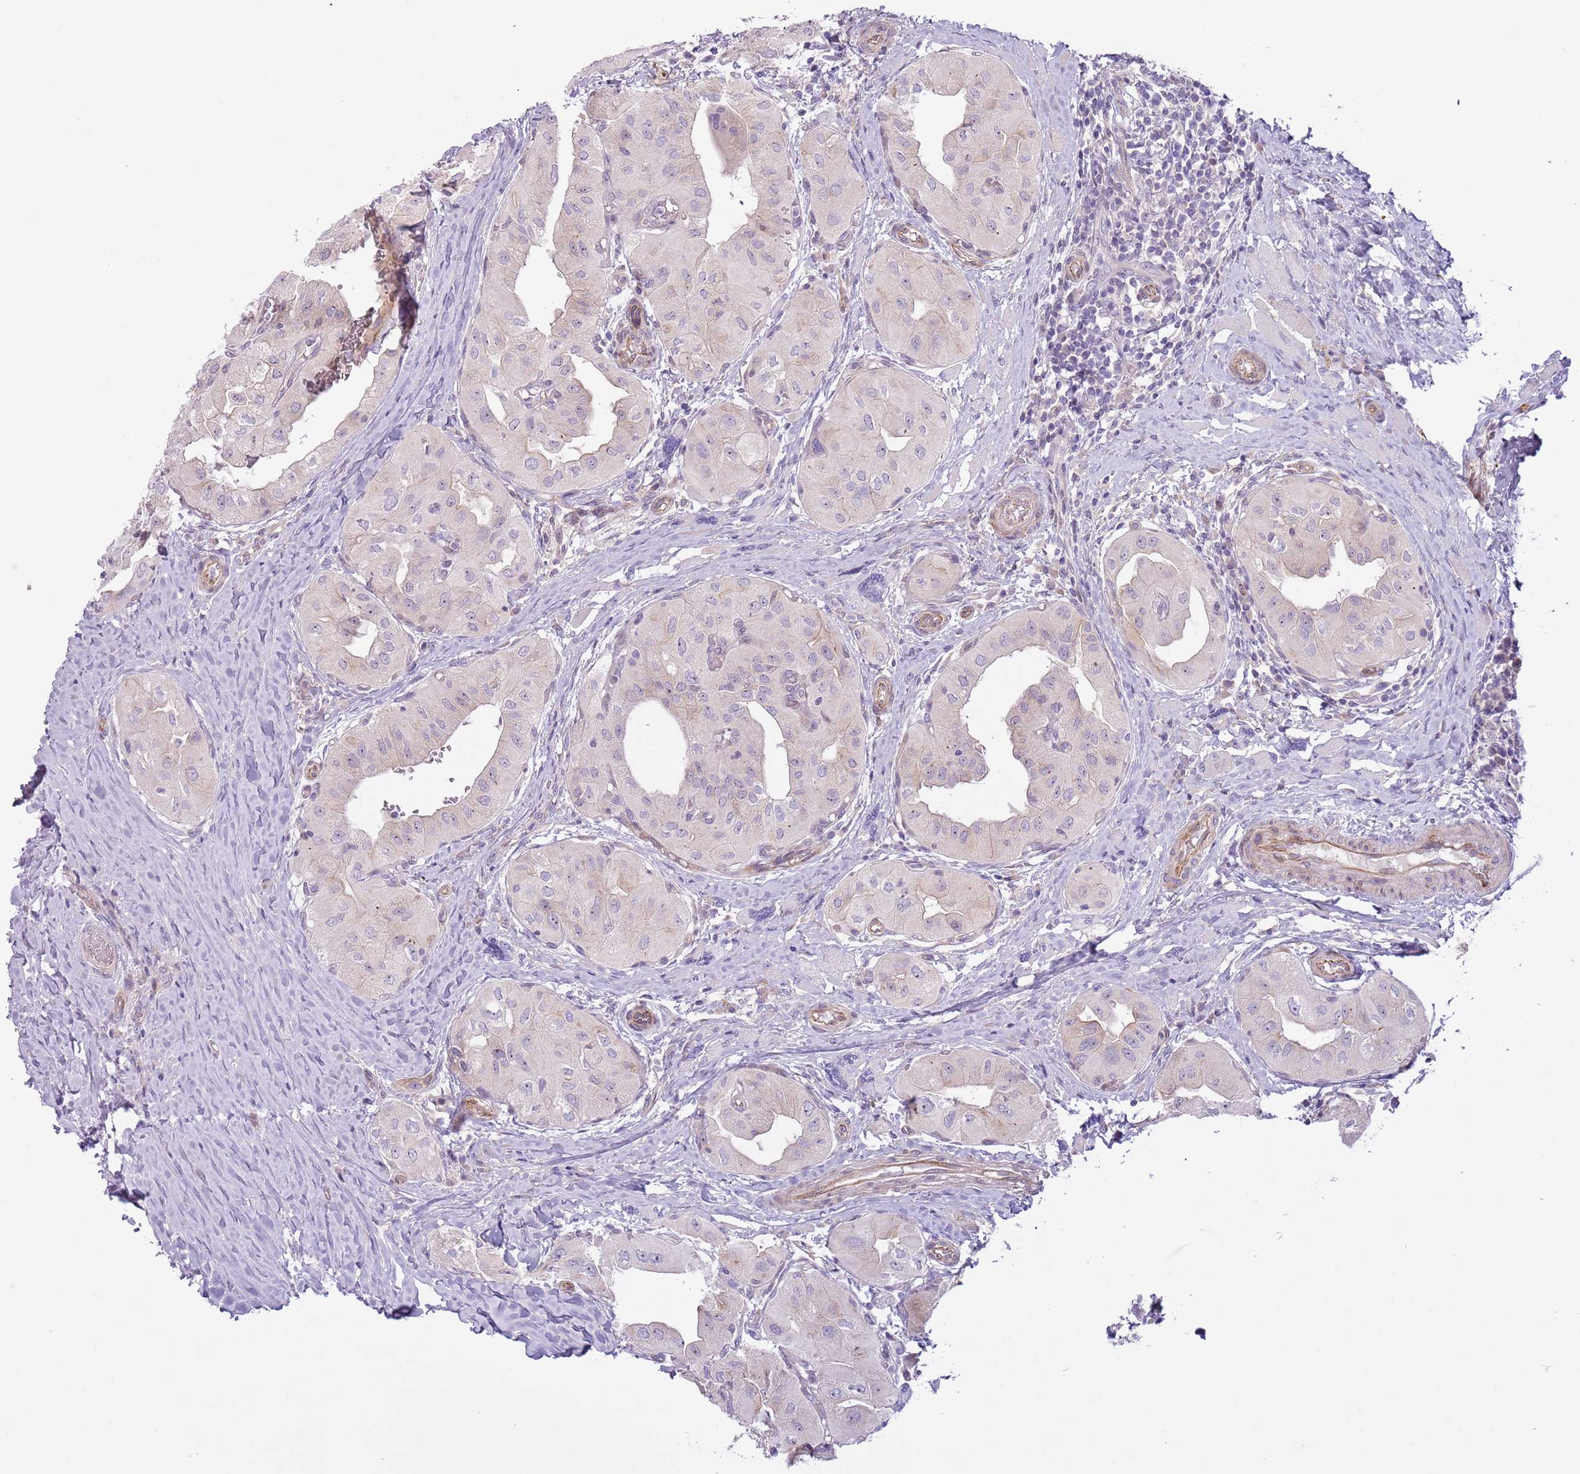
{"staining": {"intensity": "negative", "quantity": "none", "location": "none"}, "tissue": "thyroid cancer", "cell_type": "Tumor cells", "image_type": "cancer", "snomed": [{"axis": "morphology", "description": "Papillary adenocarcinoma, NOS"}, {"axis": "topography", "description": "Thyroid gland"}], "caption": "Thyroid papillary adenocarcinoma stained for a protein using IHC demonstrates no expression tumor cells.", "gene": "MRO", "patient": {"sex": "female", "age": 59}}